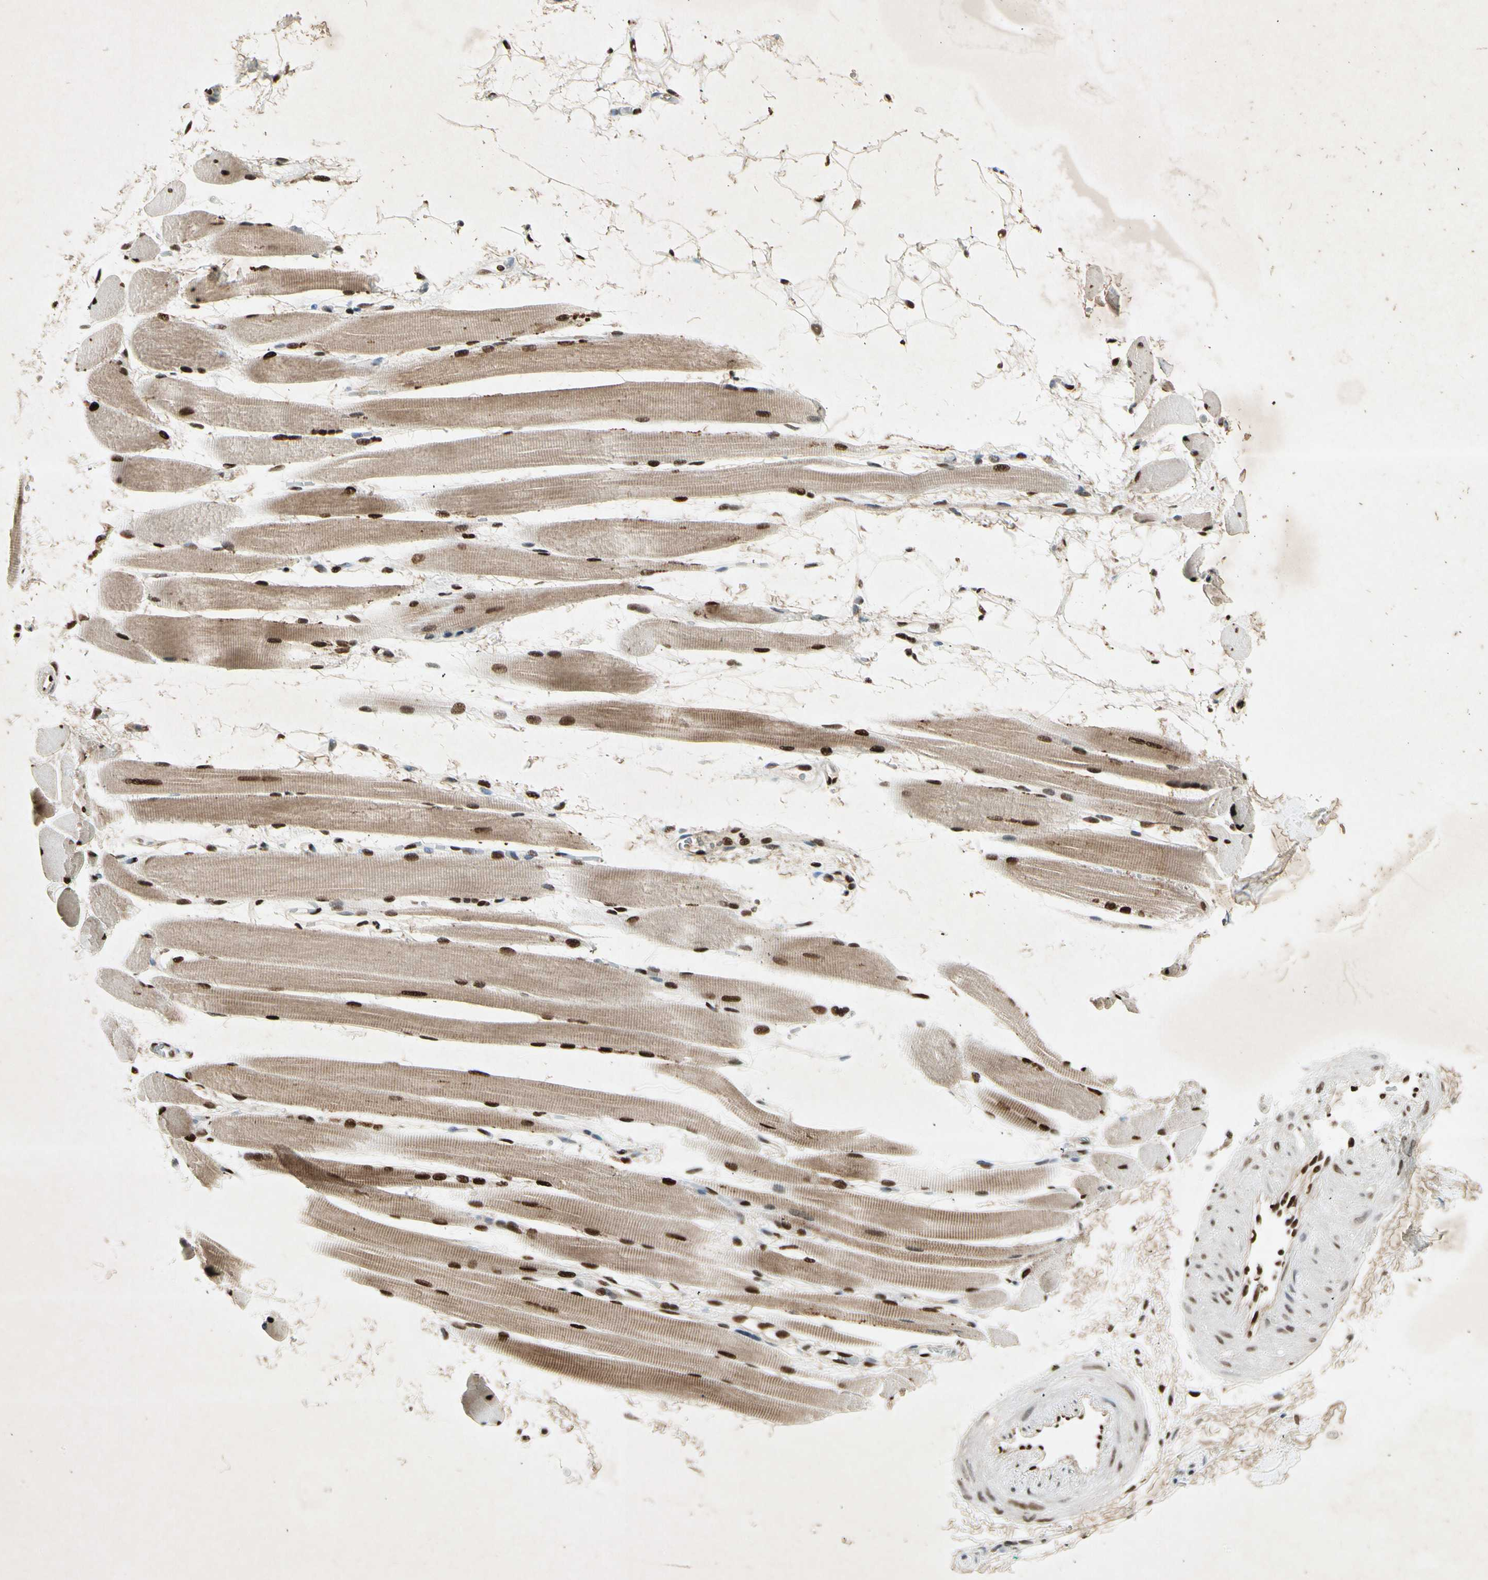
{"staining": {"intensity": "strong", "quantity": ">75%", "location": "cytoplasmic/membranous,nuclear"}, "tissue": "skeletal muscle", "cell_type": "Myocytes", "image_type": "normal", "snomed": [{"axis": "morphology", "description": "Normal tissue, NOS"}, {"axis": "topography", "description": "Skeletal muscle"}, {"axis": "topography", "description": "Oral tissue"}, {"axis": "topography", "description": "Peripheral nerve tissue"}], "caption": "Myocytes exhibit high levels of strong cytoplasmic/membranous,nuclear staining in about >75% of cells in normal skeletal muscle. (Stains: DAB (3,3'-diaminobenzidine) in brown, nuclei in blue, Microscopy: brightfield microscopy at high magnification).", "gene": "RNF43", "patient": {"sex": "female", "age": 84}}